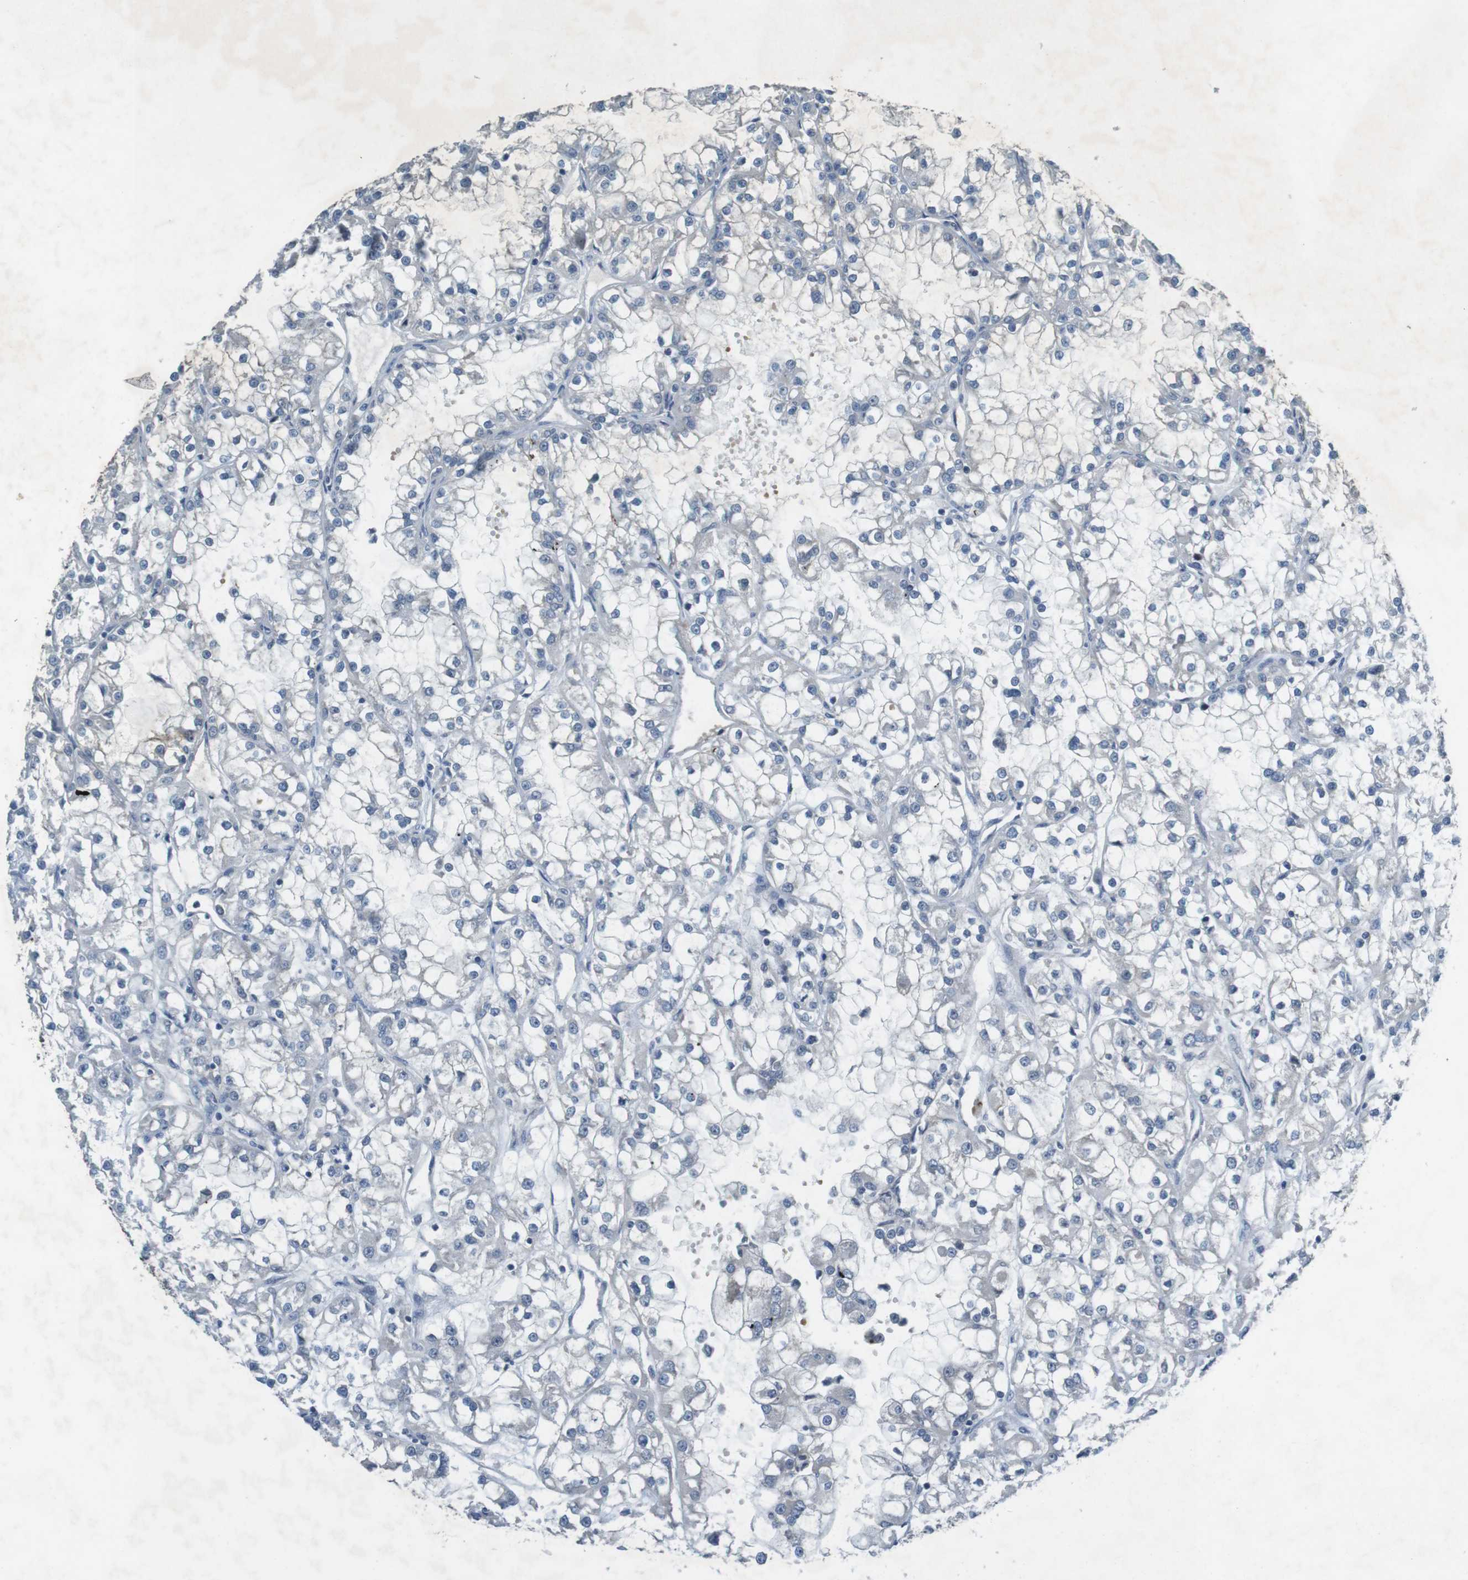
{"staining": {"intensity": "negative", "quantity": "none", "location": "none"}, "tissue": "renal cancer", "cell_type": "Tumor cells", "image_type": "cancer", "snomed": [{"axis": "morphology", "description": "Adenocarcinoma, NOS"}, {"axis": "topography", "description": "Kidney"}], "caption": "This histopathology image is of renal adenocarcinoma stained with IHC to label a protein in brown with the nuclei are counter-stained blue. There is no staining in tumor cells.", "gene": "MAPKAPK5", "patient": {"sex": "female", "age": 52}}